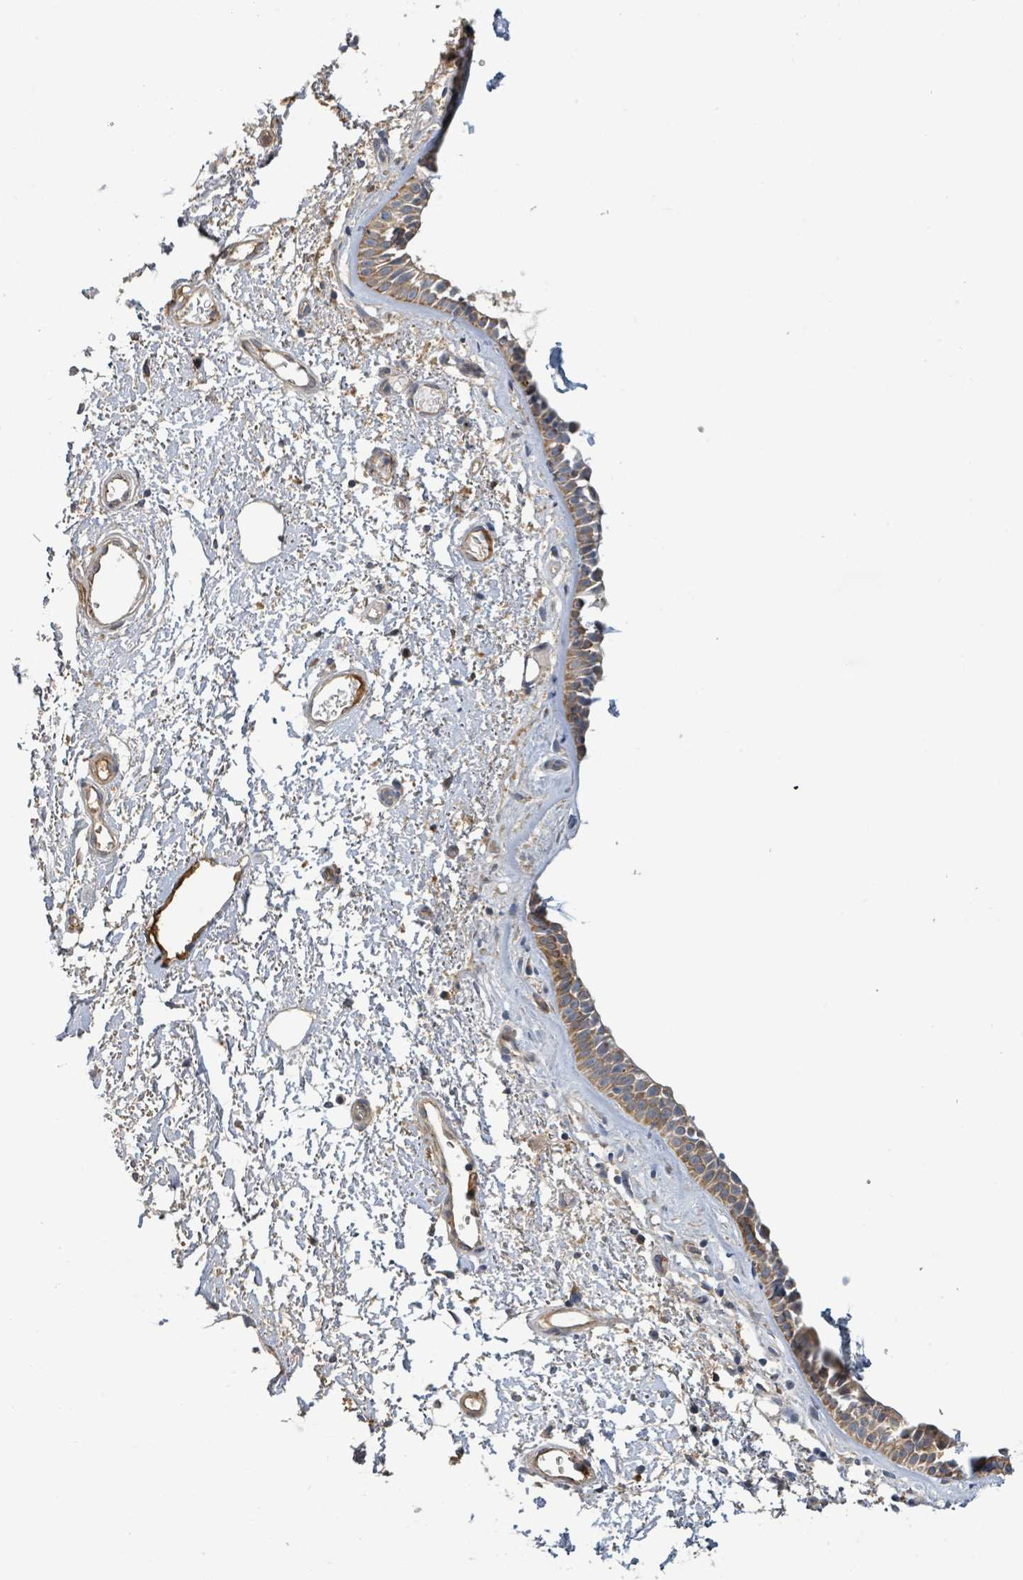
{"staining": {"intensity": "moderate", "quantity": ">75%", "location": "cytoplasmic/membranous"}, "tissue": "nasopharynx", "cell_type": "Respiratory epithelial cells", "image_type": "normal", "snomed": [{"axis": "morphology", "description": "Normal tissue, NOS"}, {"axis": "topography", "description": "Cartilage tissue"}, {"axis": "topography", "description": "Nasopharynx"}], "caption": "Protein staining of unremarkable nasopharynx shows moderate cytoplasmic/membranous expression in about >75% of respiratory epithelial cells.", "gene": "STARD4", "patient": {"sex": "male", "age": 56}}